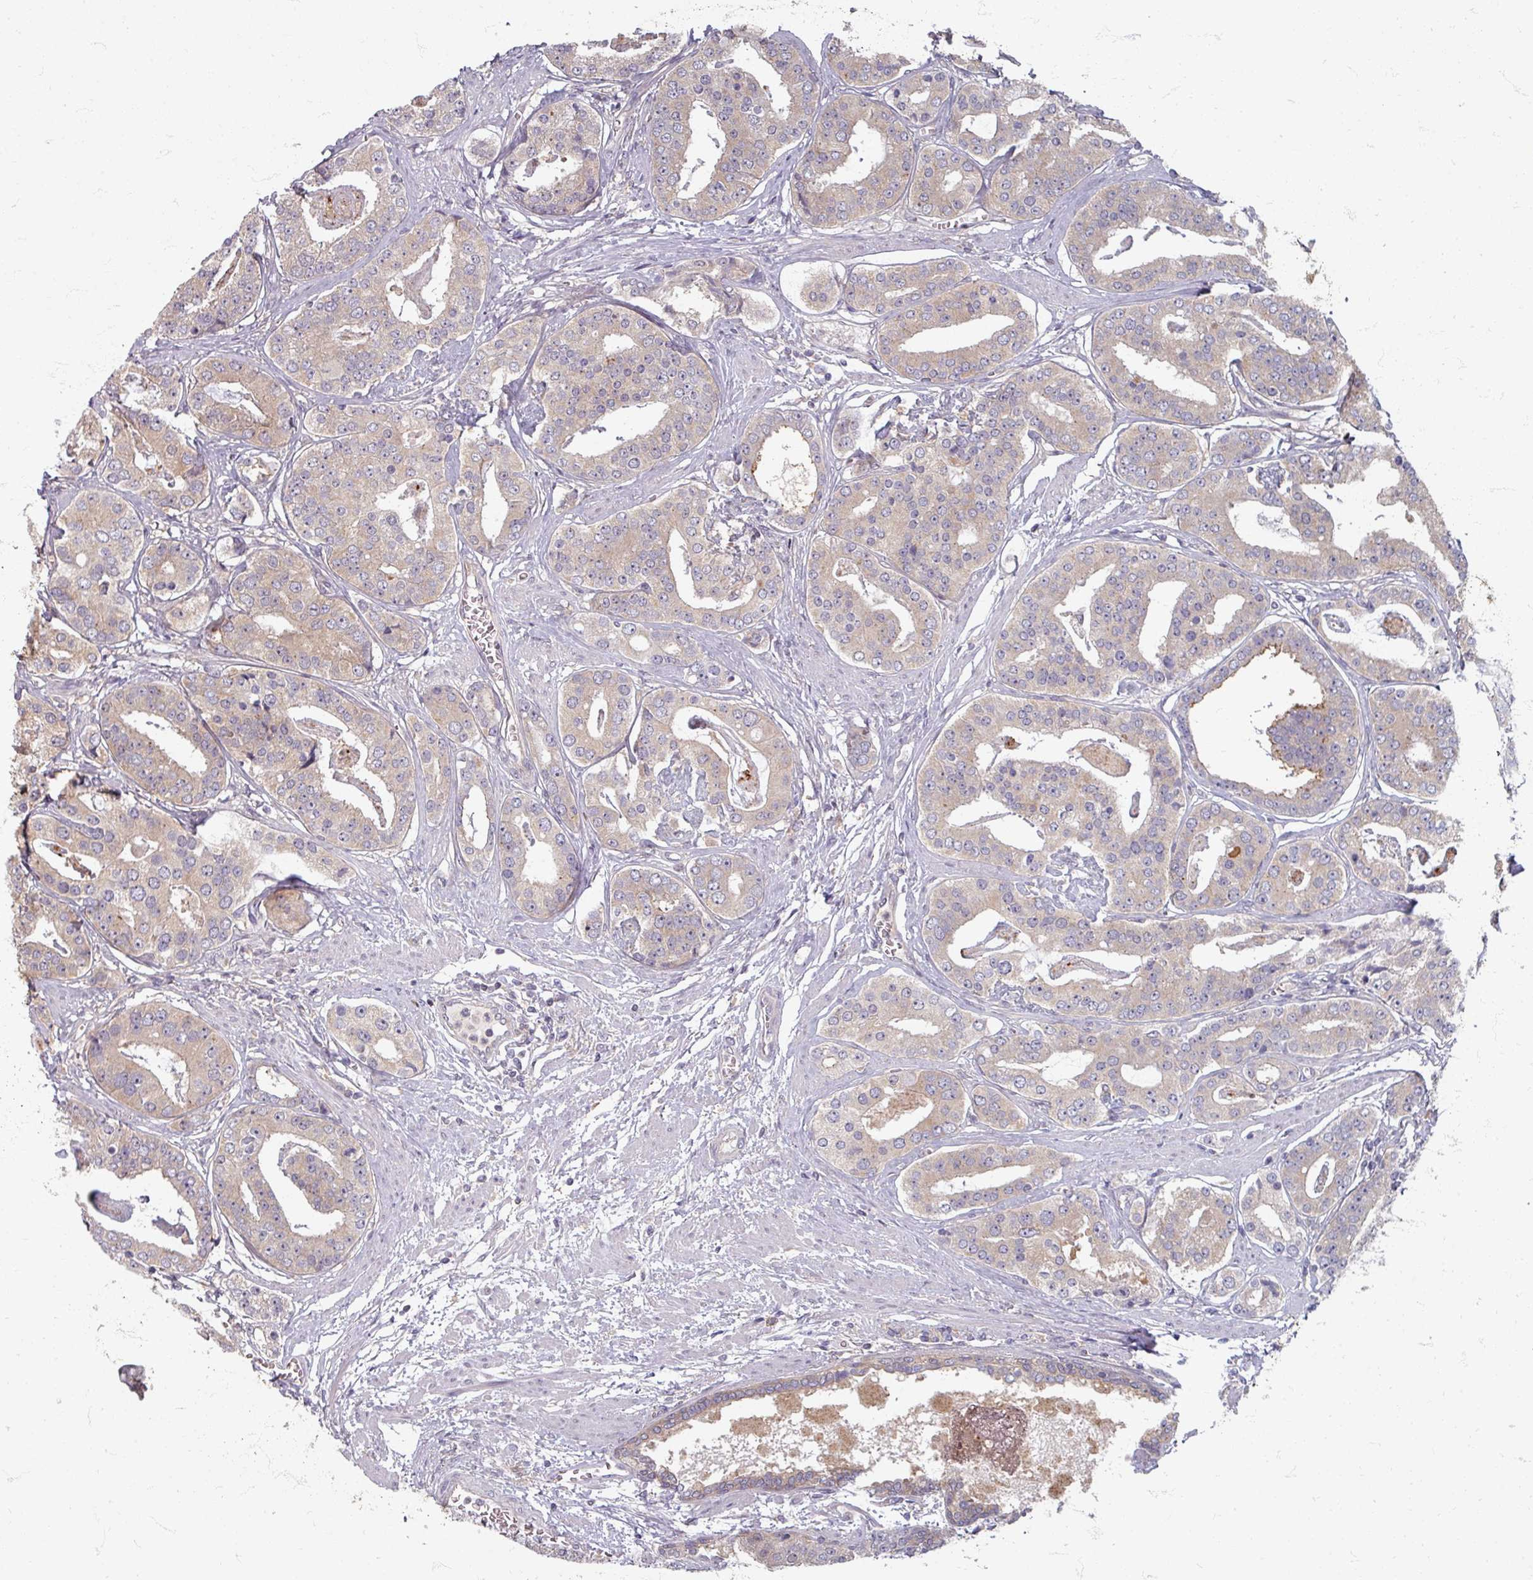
{"staining": {"intensity": "weak", "quantity": "<25%", "location": "cytoplasmic/membranous"}, "tissue": "prostate cancer", "cell_type": "Tumor cells", "image_type": "cancer", "snomed": [{"axis": "morphology", "description": "Adenocarcinoma, High grade"}, {"axis": "topography", "description": "Prostate"}], "caption": "This is an immunohistochemistry histopathology image of prostate cancer (adenocarcinoma (high-grade)). There is no staining in tumor cells.", "gene": "STAM", "patient": {"sex": "male", "age": 71}}